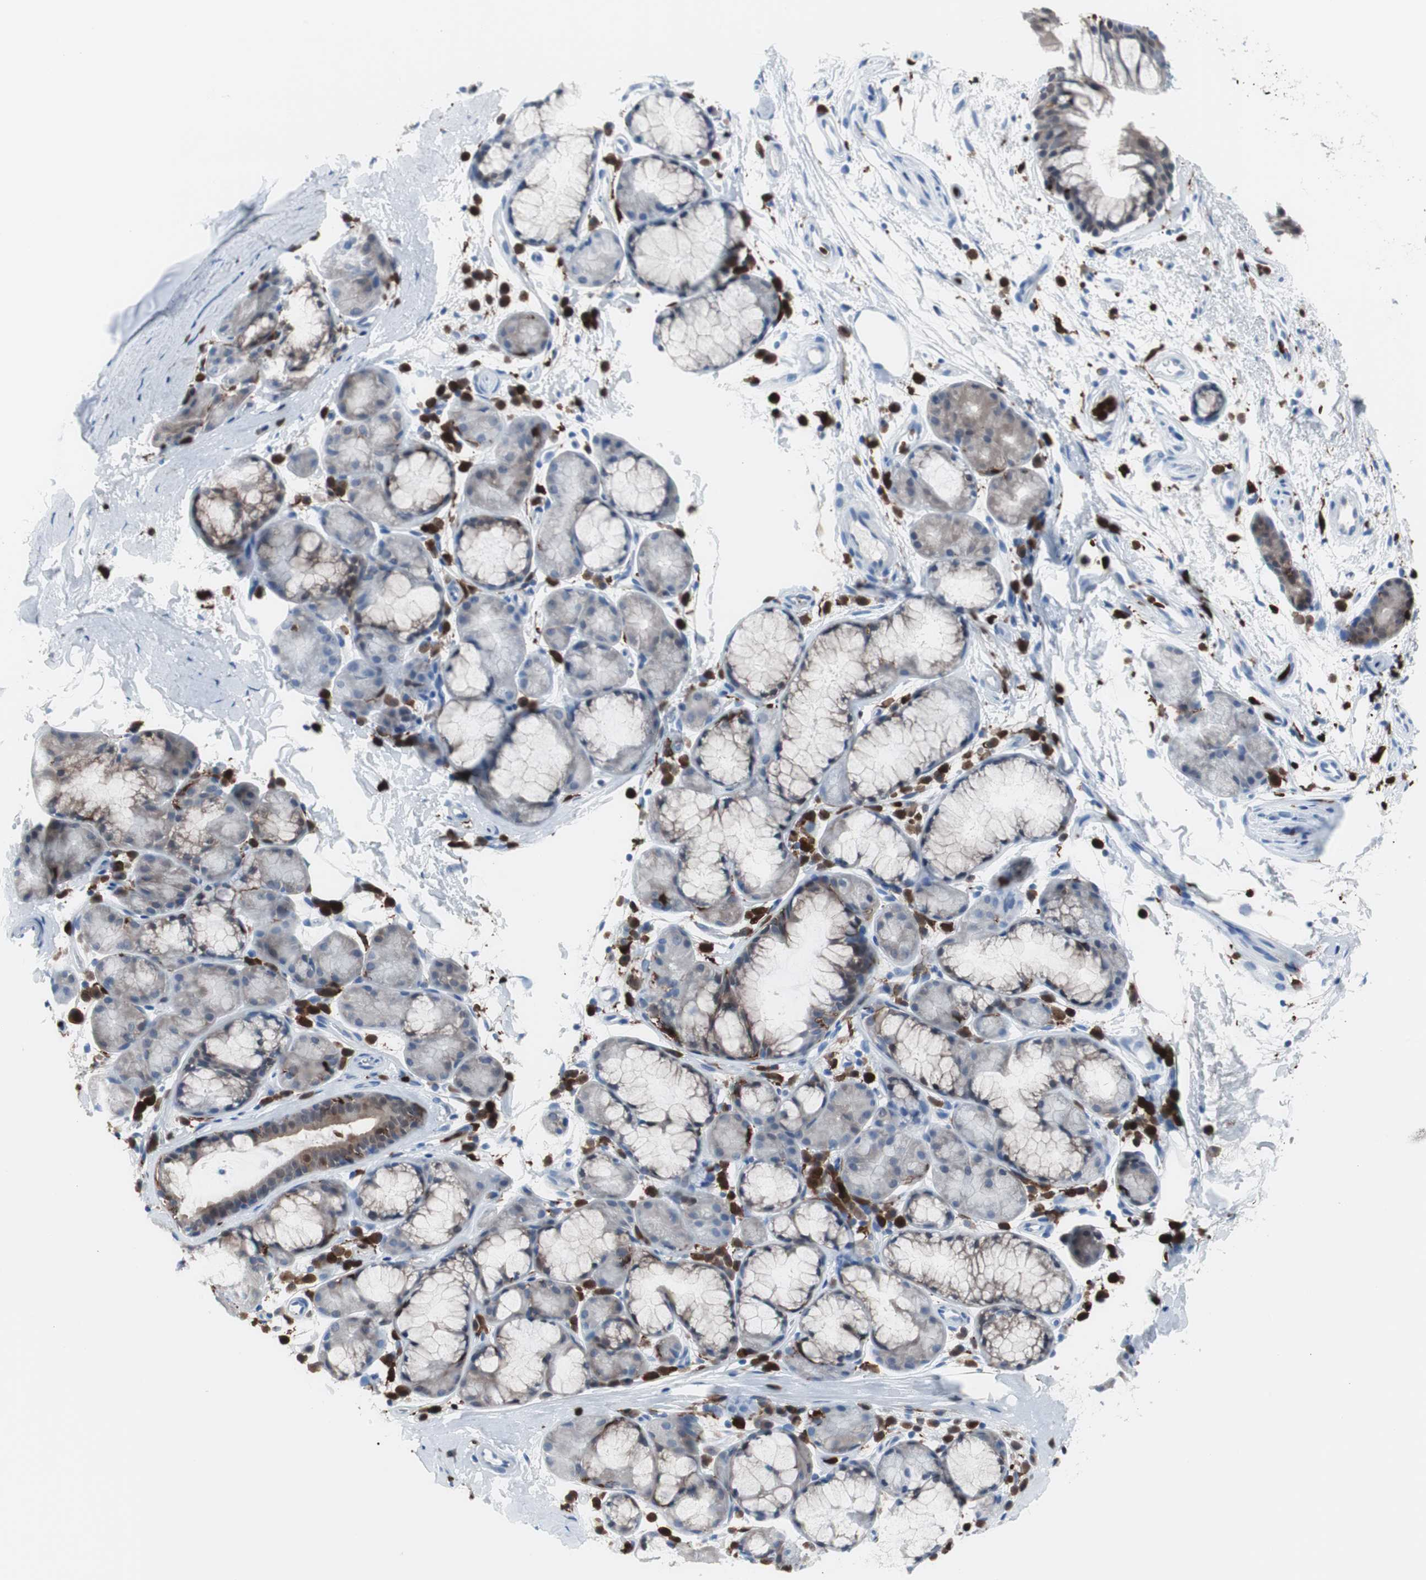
{"staining": {"intensity": "moderate", "quantity": ">75%", "location": "cytoplasmic/membranous"}, "tissue": "bronchus", "cell_type": "Respiratory epithelial cells", "image_type": "normal", "snomed": [{"axis": "morphology", "description": "Normal tissue, NOS"}, {"axis": "topography", "description": "Bronchus"}], "caption": "Bronchus stained with a protein marker reveals moderate staining in respiratory epithelial cells.", "gene": "SYK", "patient": {"sex": "female", "age": 54}}